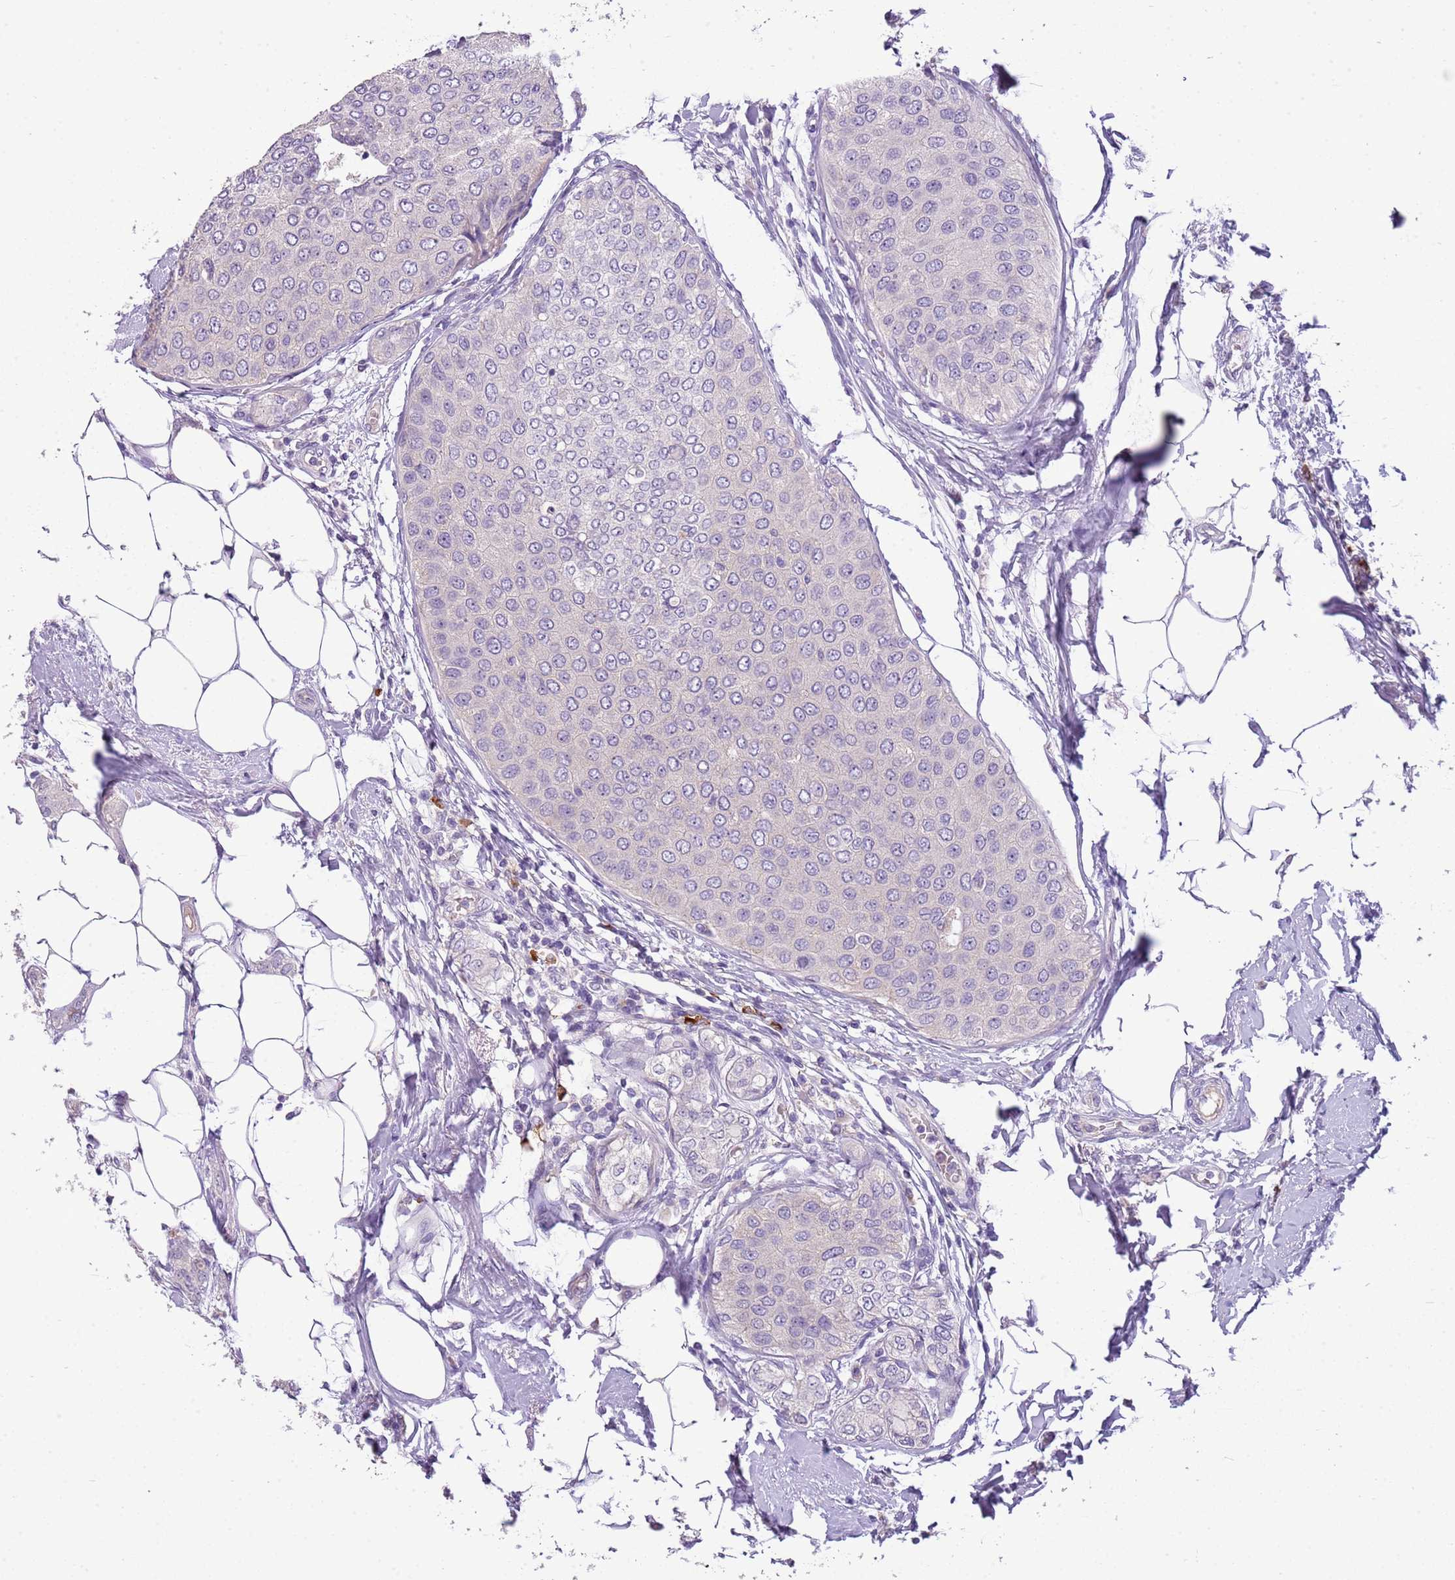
{"staining": {"intensity": "negative", "quantity": "none", "location": "none"}, "tissue": "breast cancer", "cell_type": "Tumor cells", "image_type": "cancer", "snomed": [{"axis": "morphology", "description": "Duct carcinoma"}, {"axis": "topography", "description": "Breast"}], "caption": "Immunohistochemical staining of human breast cancer reveals no significant positivity in tumor cells. (Brightfield microscopy of DAB (3,3'-diaminobenzidine) immunohistochemistry (IHC) at high magnification).", "gene": "SCAMP5", "patient": {"sex": "female", "age": 72}}